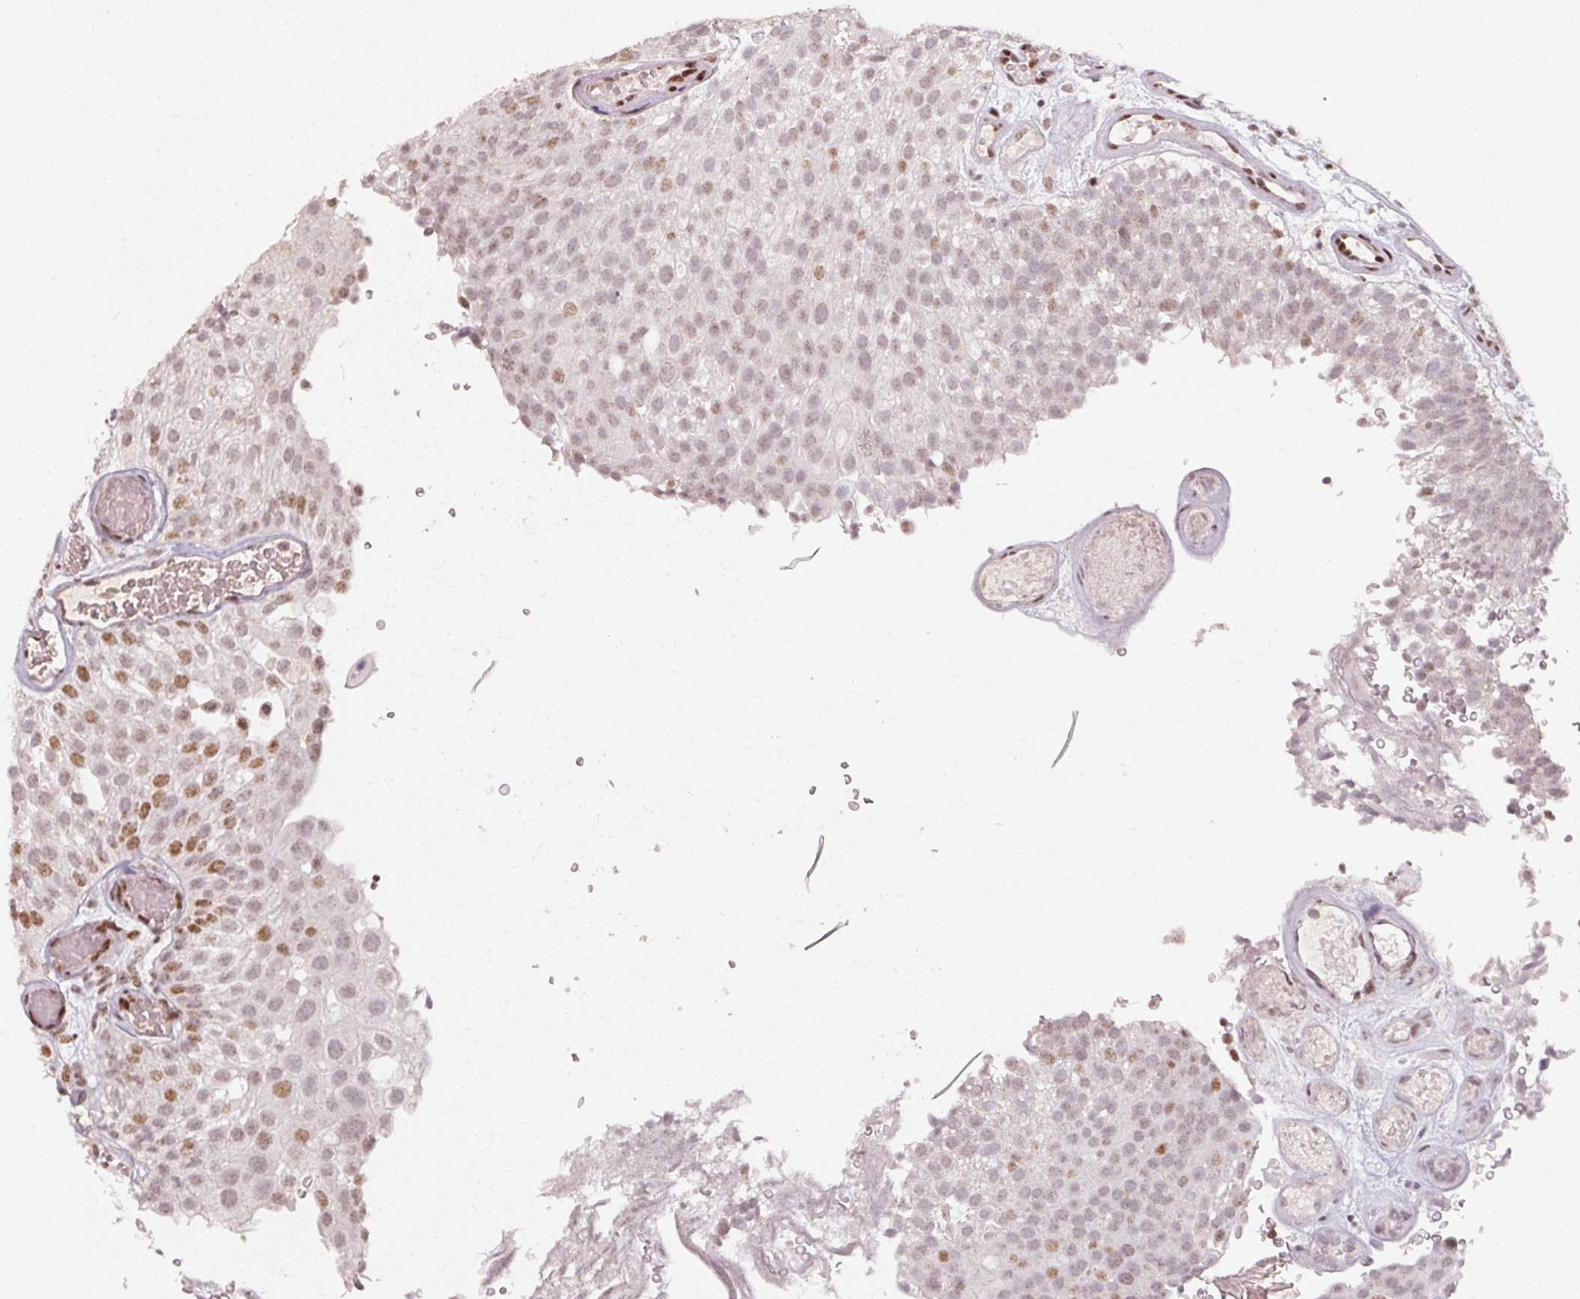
{"staining": {"intensity": "moderate", "quantity": "25%-75%", "location": "nuclear"}, "tissue": "urothelial cancer", "cell_type": "Tumor cells", "image_type": "cancer", "snomed": [{"axis": "morphology", "description": "Urothelial carcinoma, Low grade"}, {"axis": "topography", "description": "Urinary bladder"}], "caption": "Brown immunohistochemical staining in low-grade urothelial carcinoma shows moderate nuclear staining in approximately 25%-75% of tumor cells.", "gene": "KMT2A", "patient": {"sex": "male", "age": 78}}